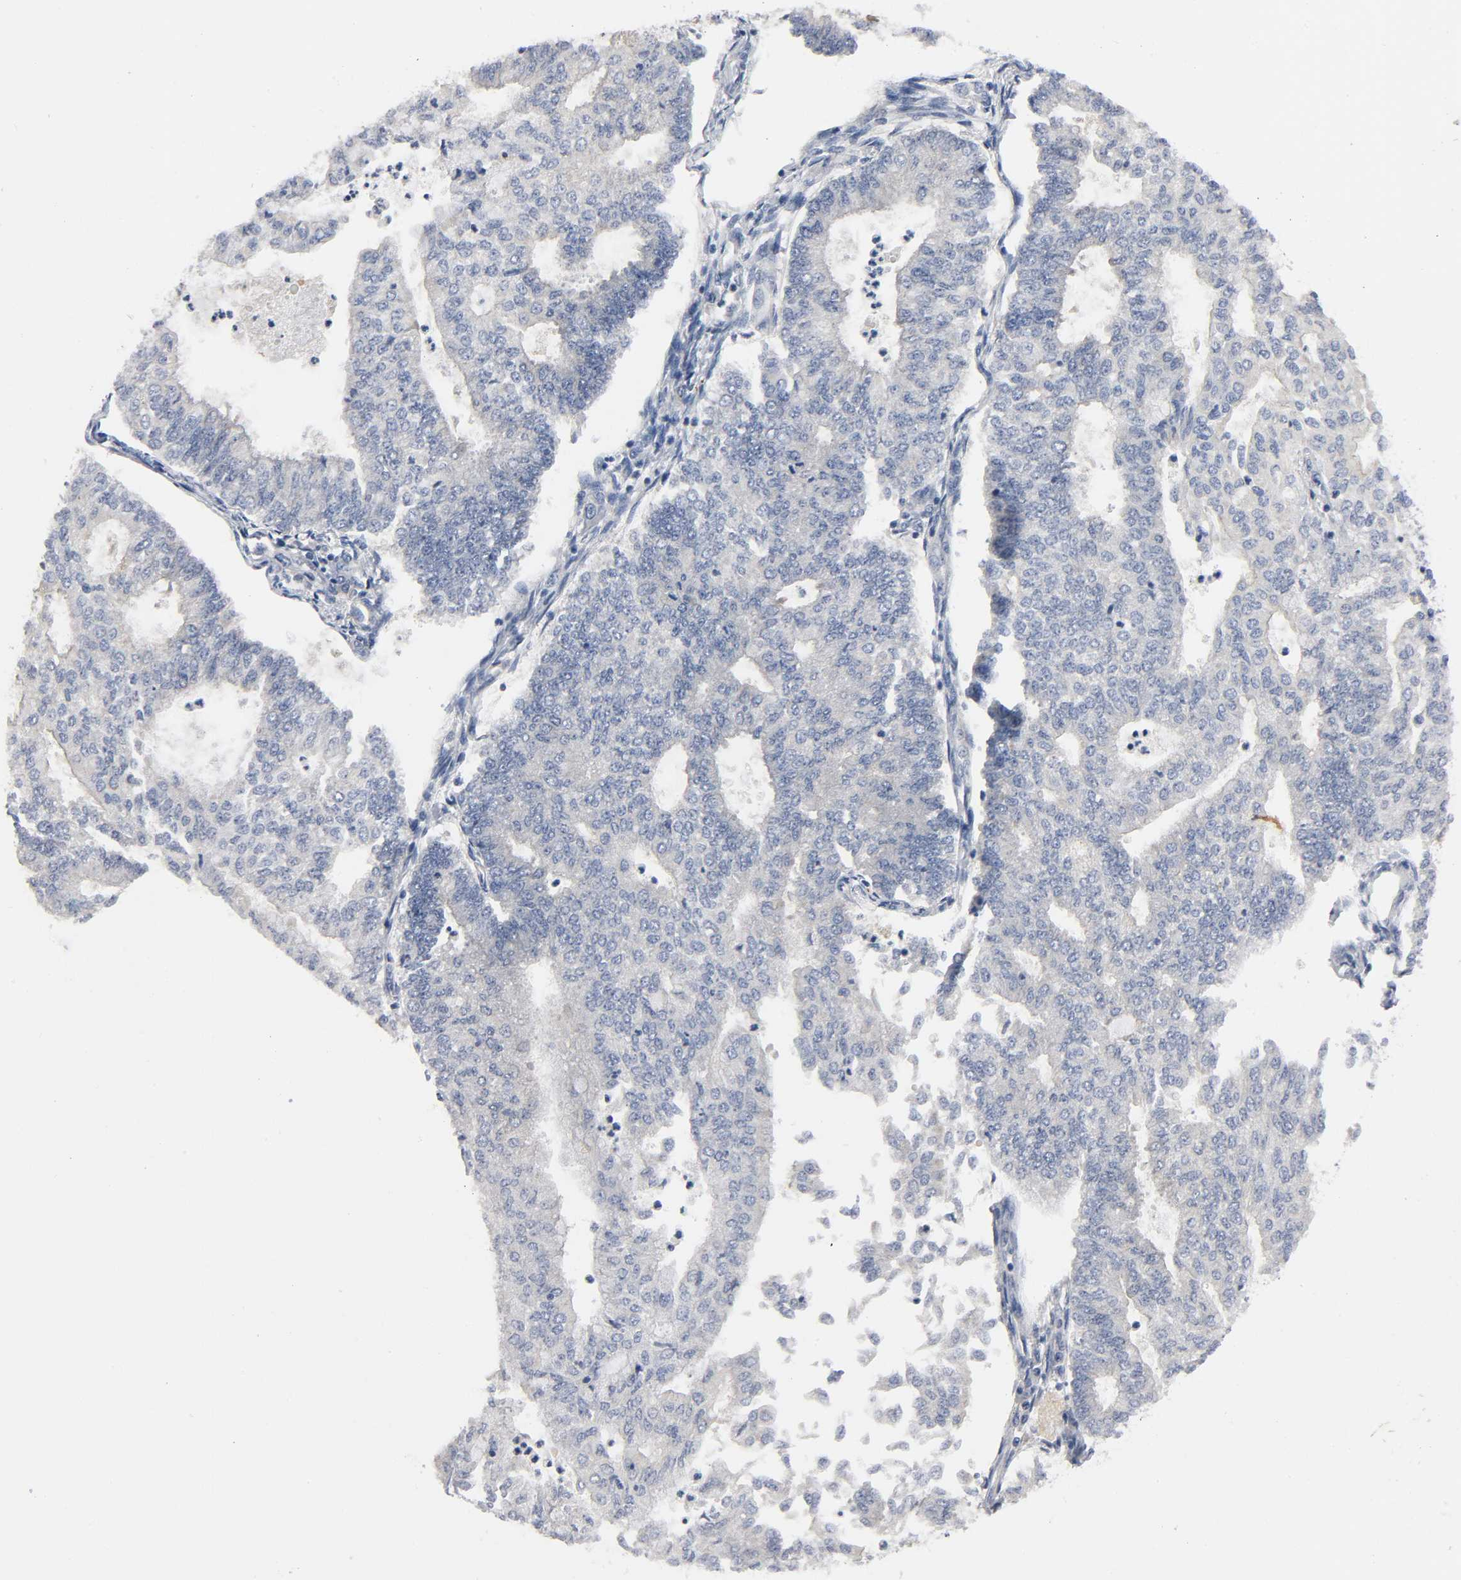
{"staining": {"intensity": "weak", "quantity": ">75%", "location": "cytoplasmic/membranous"}, "tissue": "endometrial cancer", "cell_type": "Tumor cells", "image_type": "cancer", "snomed": [{"axis": "morphology", "description": "Adenocarcinoma, NOS"}, {"axis": "topography", "description": "Endometrium"}], "caption": "Endometrial adenocarcinoma was stained to show a protein in brown. There is low levels of weak cytoplasmic/membranous staining in approximately >75% of tumor cells. The staining was performed using DAB (3,3'-diaminobenzidine), with brown indicating positive protein expression. Nuclei are stained blue with hematoxylin.", "gene": "HDAC6", "patient": {"sex": "female", "age": 59}}